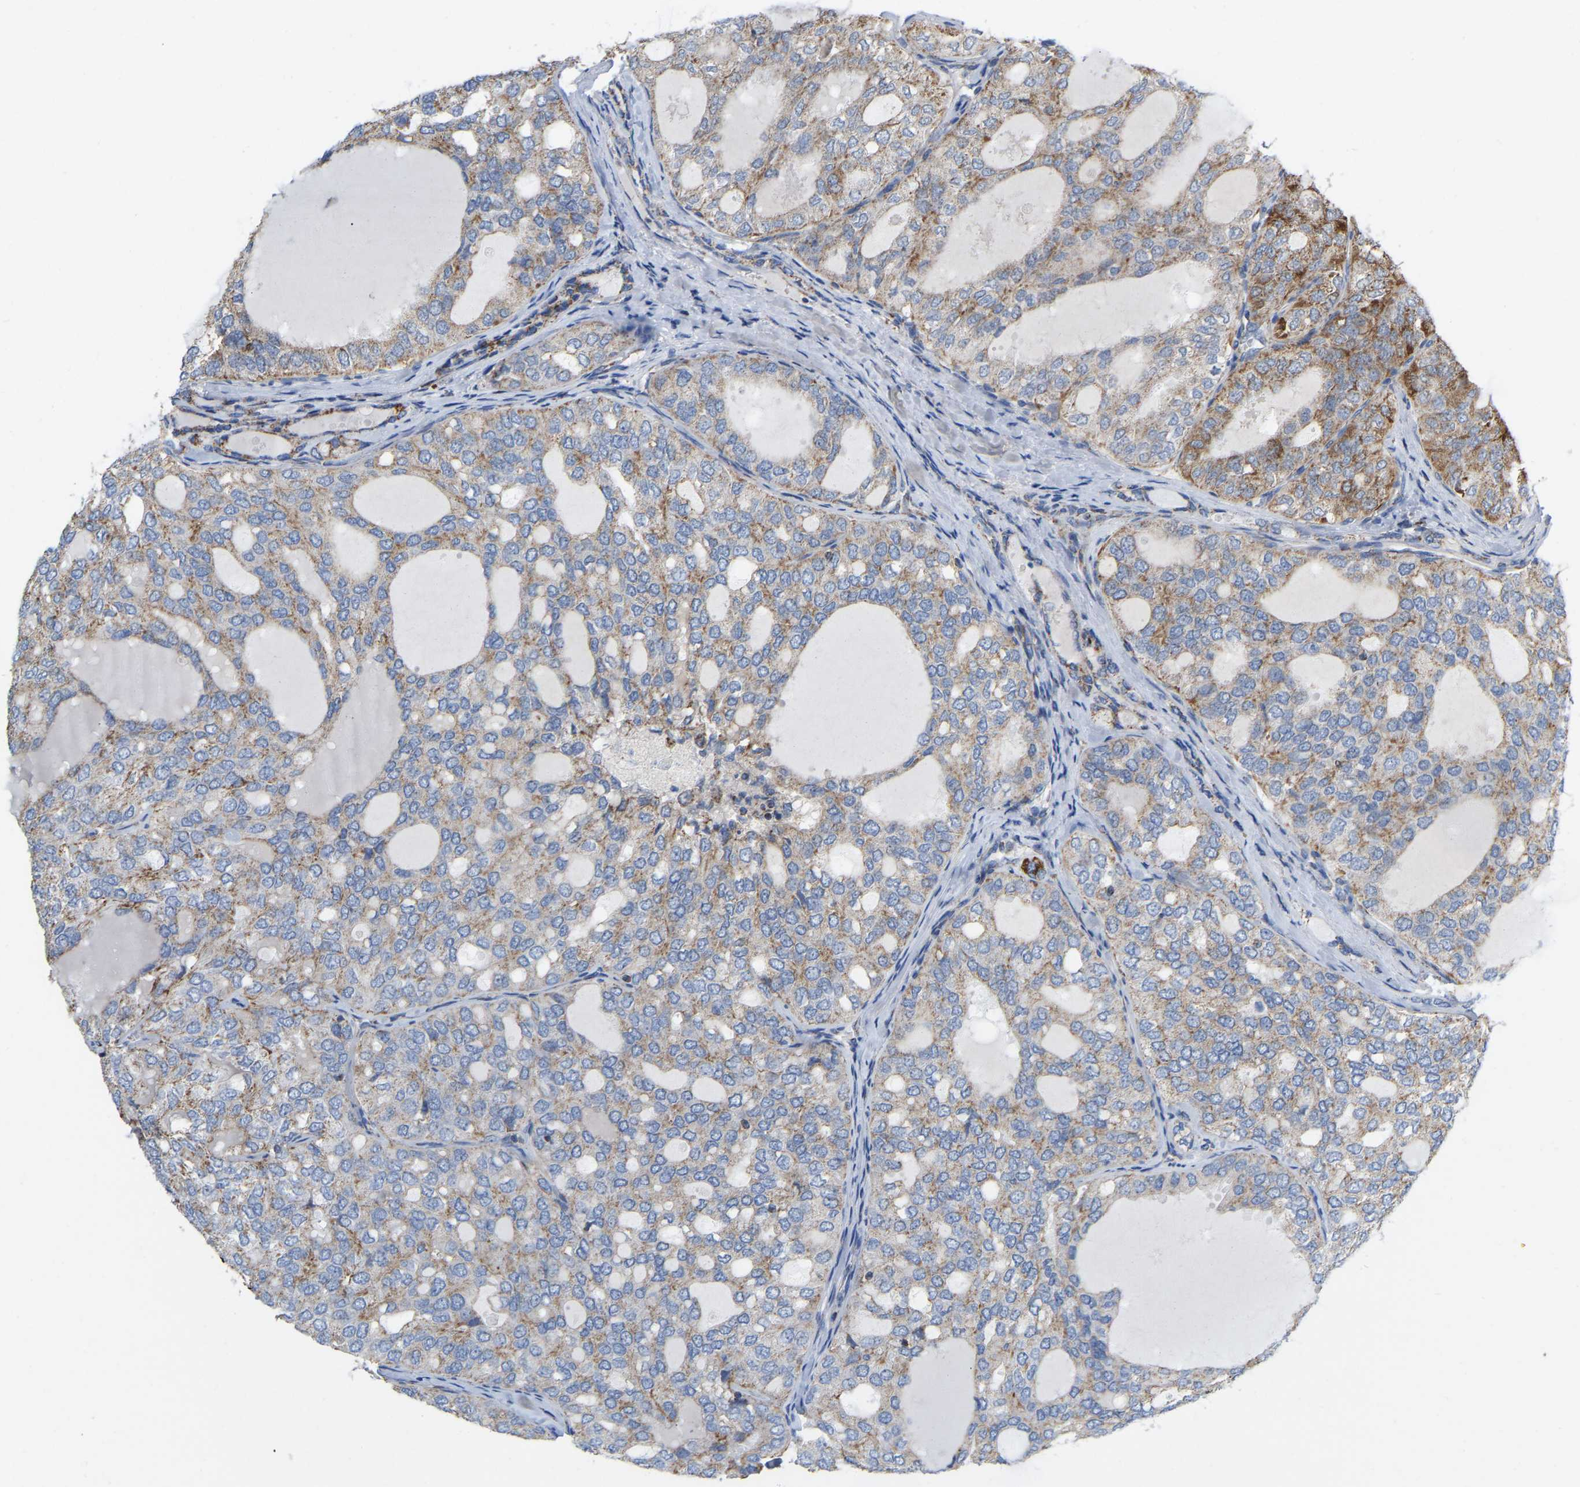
{"staining": {"intensity": "moderate", "quantity": "25%-75%", "location": "cytoplasmic/membranous"}, "tissue": "thyroid cancer", "cell_type": "Tumor cells", "image_type": "cancer", "snomed": [{"axis": "morphology", "description": "Follicular adenoma carcinoma, NOS"}, {"axis": "topography", "description": "Thyroid gland"}], "caption": "The micrograph exhibits immunohistochemical staining of thyroid follicular adenoma carcinoma. There is moderate cytoplasmic/membranous positivity is appreciated in about 25%-75% of tumor cells.", "gene": "CBLB", "patient": {"sex": "male", "age": 75}}